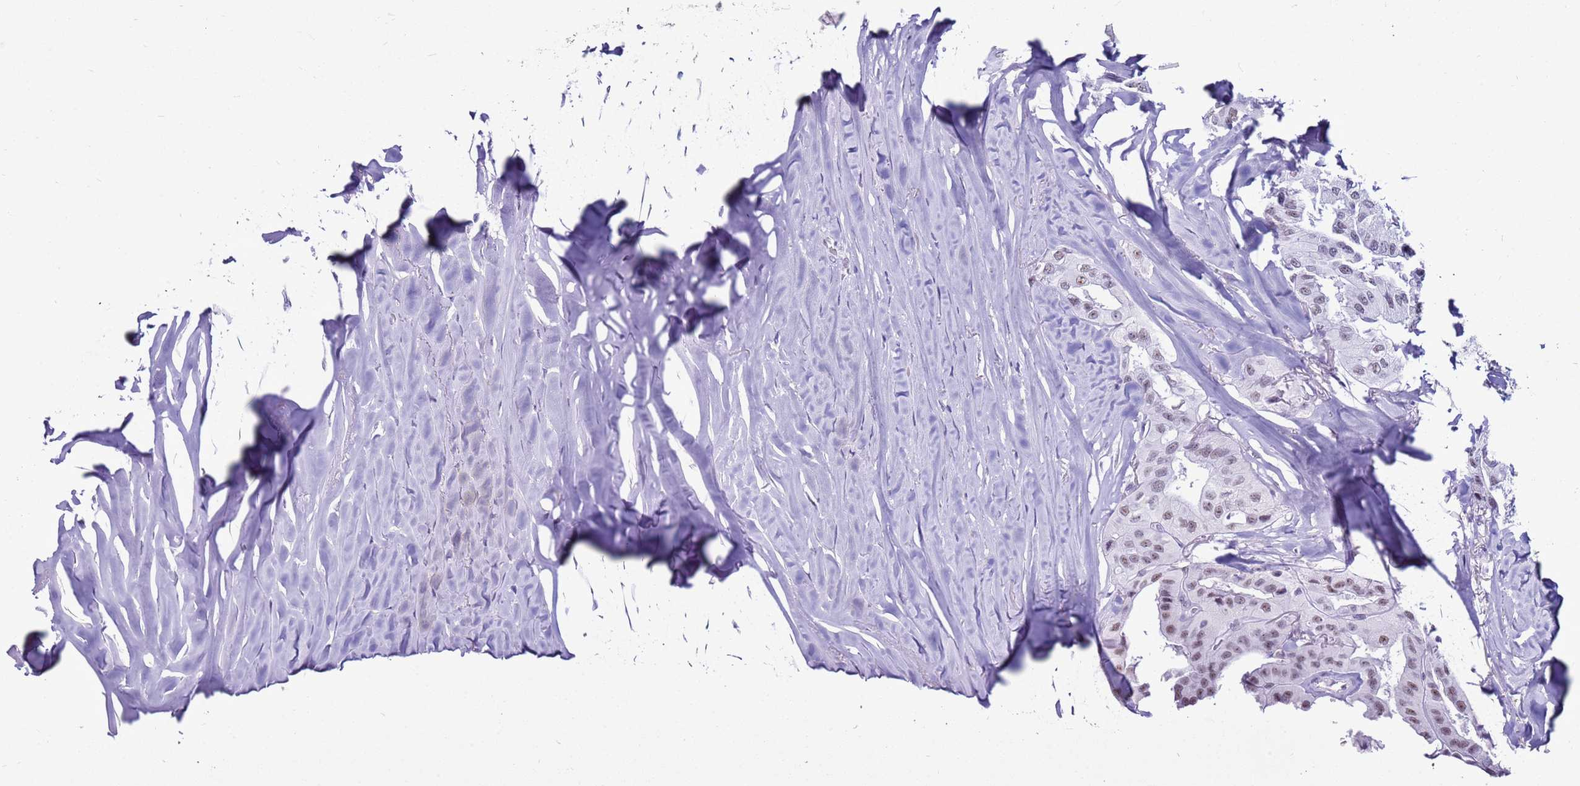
{"staining": {"intensity": "weak", "quantity": "25%-75%", "location": "nuclear"}, "tissue": "thyroid cancer", "cell_type": "Tumor cells", "image_type": "cancer", "snomed": [{"axis": "morphology", "description": "Papillary adenocarcinoma, NOS"}, {"axis": "topography", "description": "Thyroid gland"}], "caption": "Protein expression analysis of human thyroid cancer reveals weak nuclear expression in about 25%-75% of tumor cells.", "gene": "DHX15", "patient": {"sex": "female", "age": 59}}